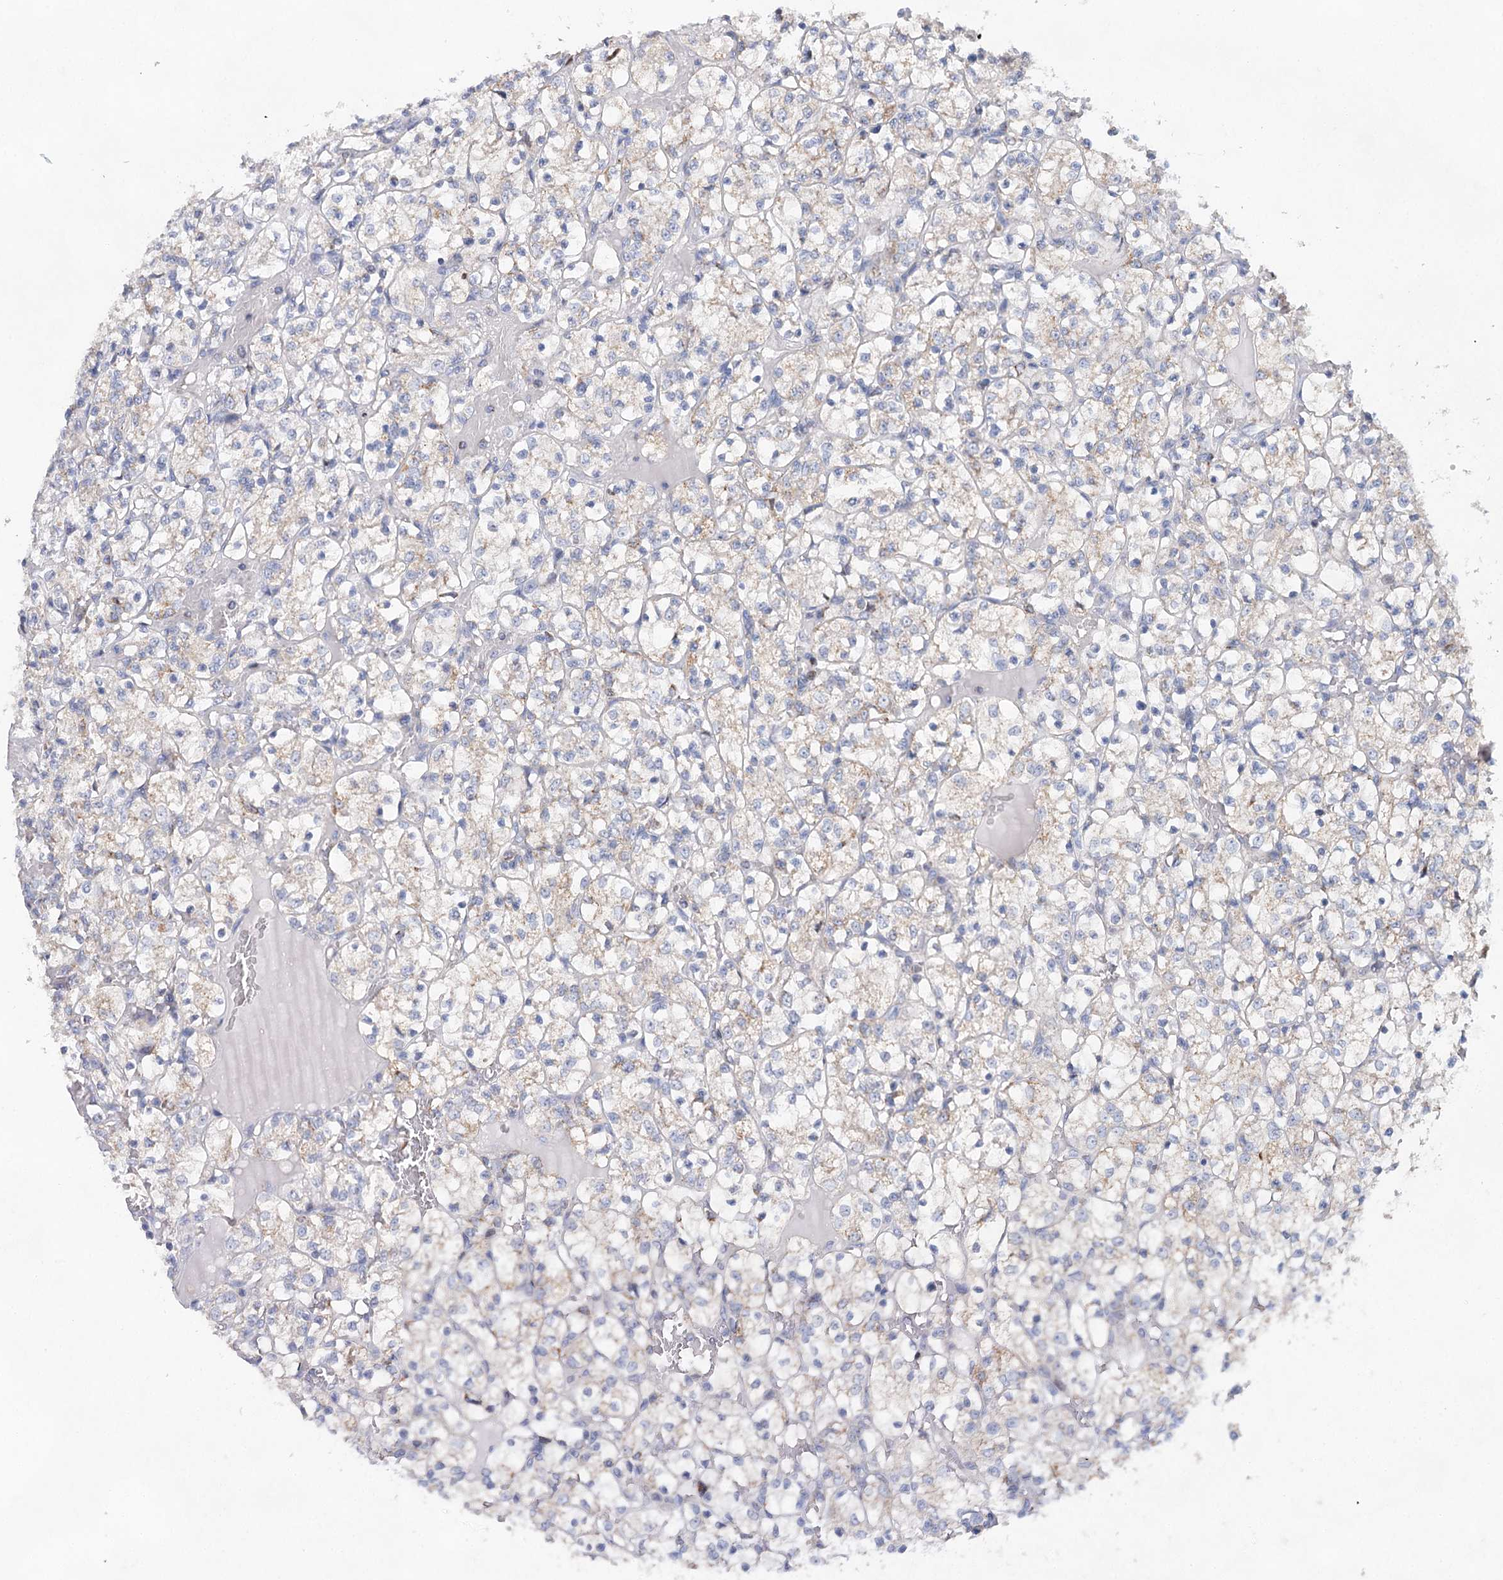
{"staining": {"intensity": "weak", "quantity": "<25%", "location": "cytoplasmic/membranous"}, "tissue": "renal cancer", "cell_type": "Tumor cells", "image_type": "cancer", "snomed": [{"axis": "morphology", "description": "Adenocarcinoma, NOS"}, {"axis": "topography", "description": "Kidney"}], "caption": "Human renal cancer stained for a protein using immunohistochemistry shows no expression in tumor cells.", "gene": "XPO6", "patient": {"sex": "female", "age": 69}}